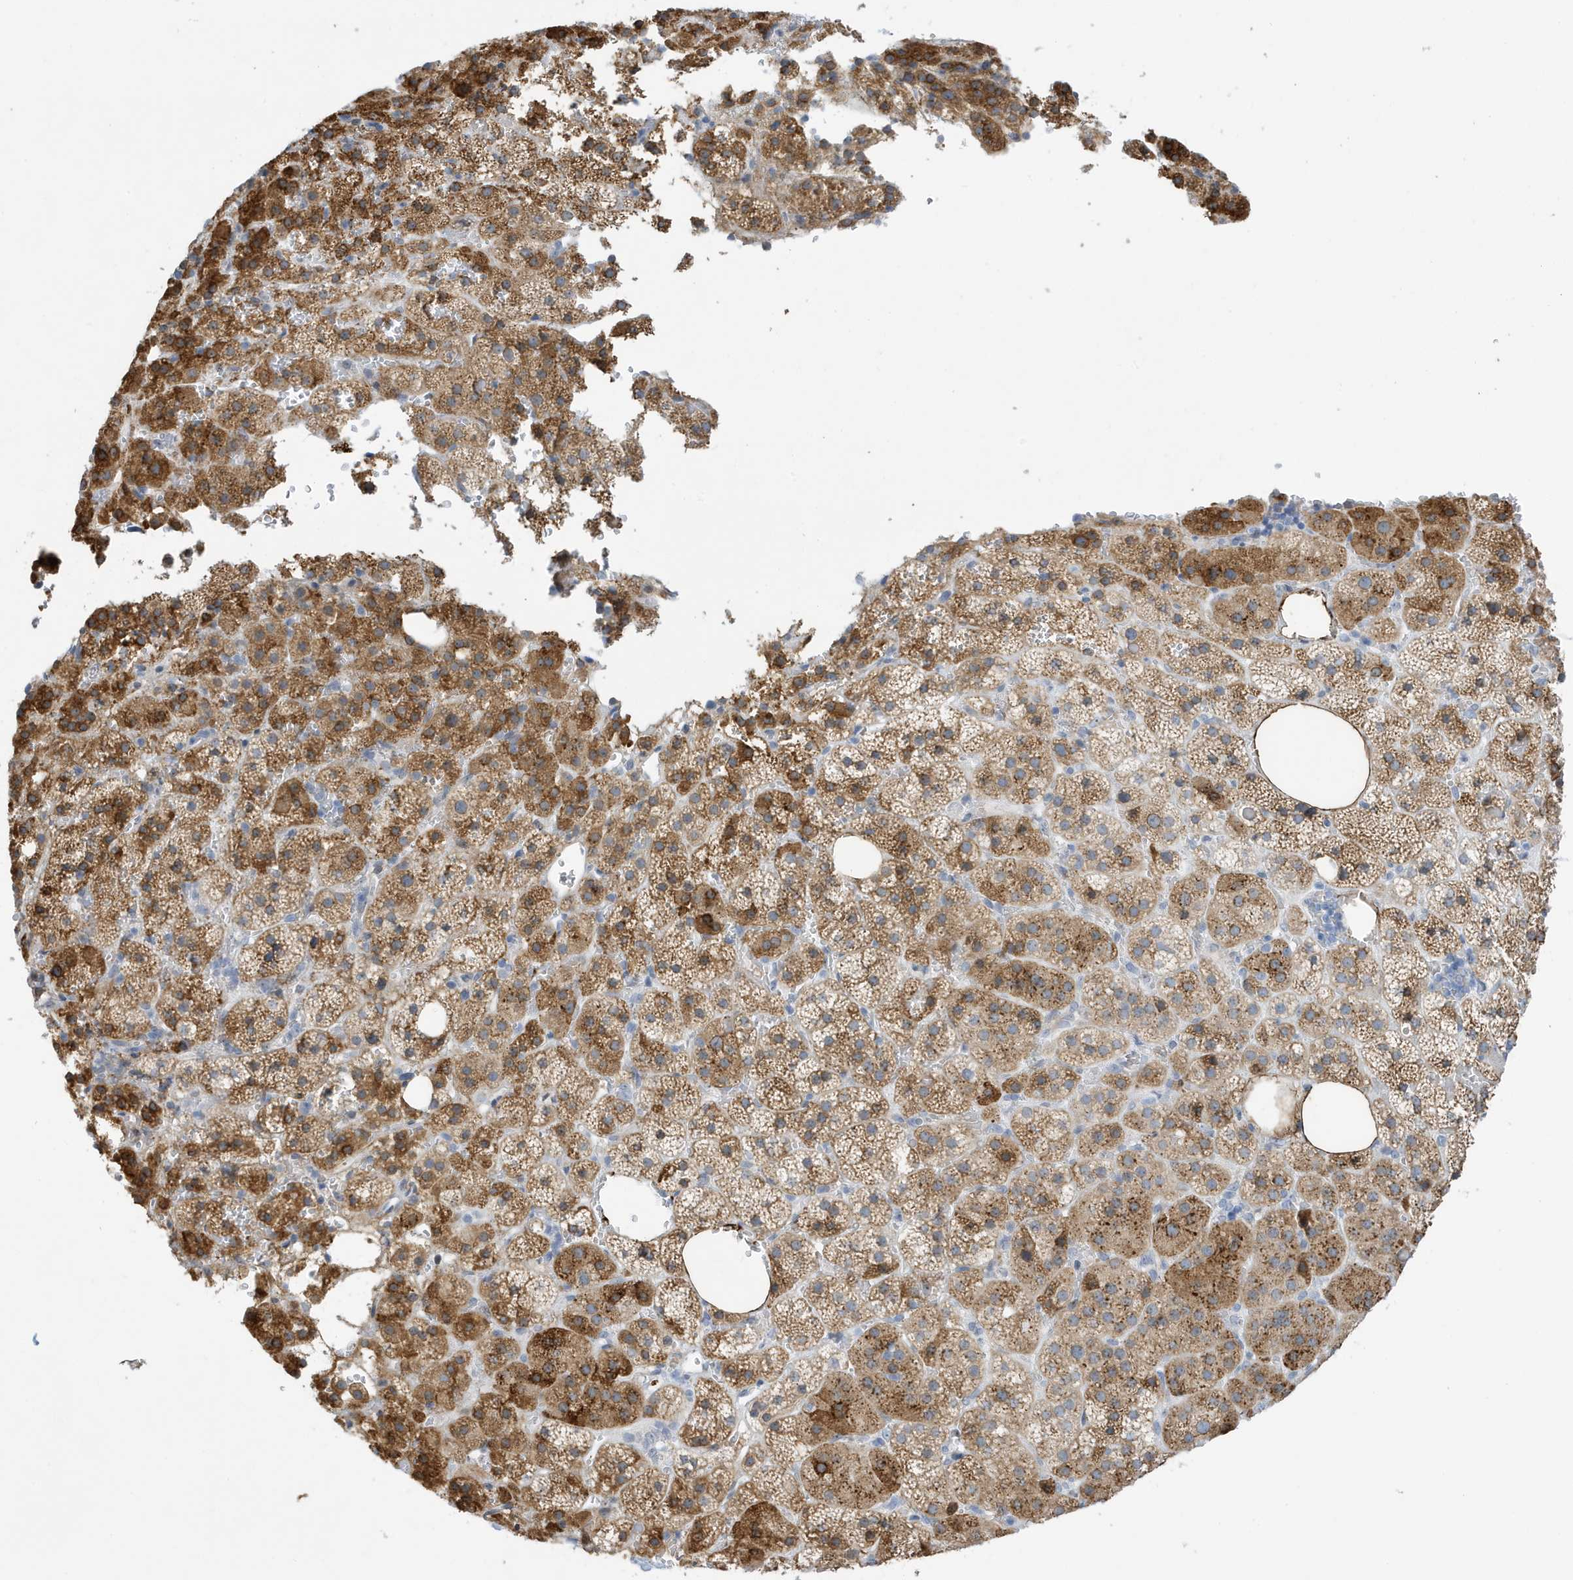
{"staining": {"intensity": "moderate", "quantity": ">75%", "location": "cytoplasmic/membranous"}, "tissue": "adrenal gland", "cell_type": "Glandular cells", "image_type": "normal", "snomed": [{"axis": "morphology", "description": "Normal tissue, NOS"}, {"axis": "topography", "description": "Adrenal gland"}], "caption": "Immunohistochemistry image of benign adrenal gland stained for a protein (brown), which displays medium levels of moderate cytoplasmic/membranous expression in approximately >75% of glandular cells.", "gene": "SEMA3F", "patient": {"sex": "female", "age": 59}}